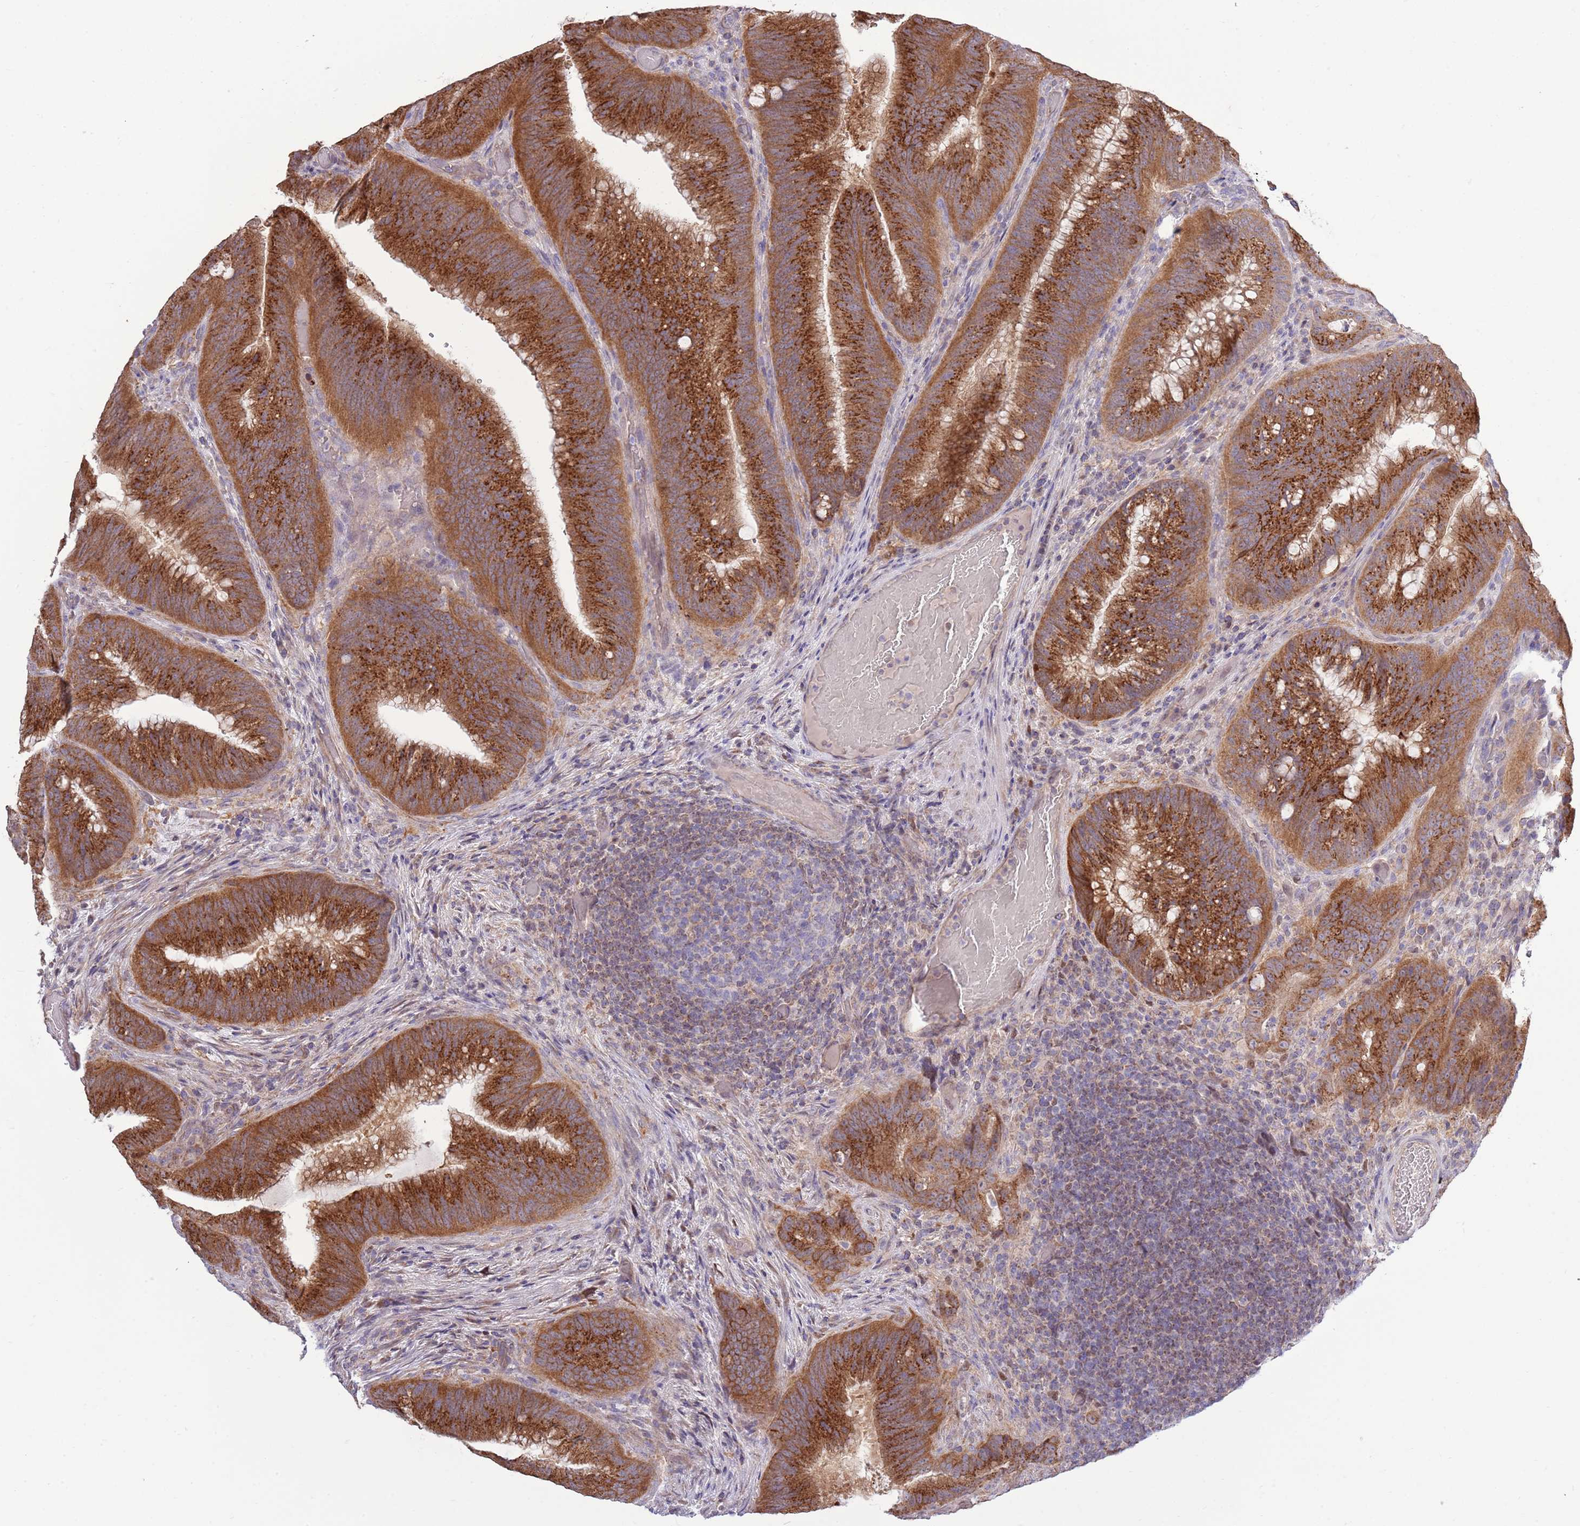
{"staining": {"intensity": "strong", "quantity": ">75%", "location": "cytoplasmic/membranous"}, "tissue": "colorectal cancer", "cell_type": "Tumor cells", "image_type": "cancer", "snomed": [{"axis": "morphology", "description": "Adenocarcinoma, NOS"}, {"axis": "topography", "description": "Colon"}], "caption": "An IHC micrograph of tumor tissue is shown. Protein staining in brown highlights strong cytoplasmic/membranous positivity in colorectal cancer within tumor cells.", "gene": "ARL2BP", "patient": {"sex": "female", "age": 43}}